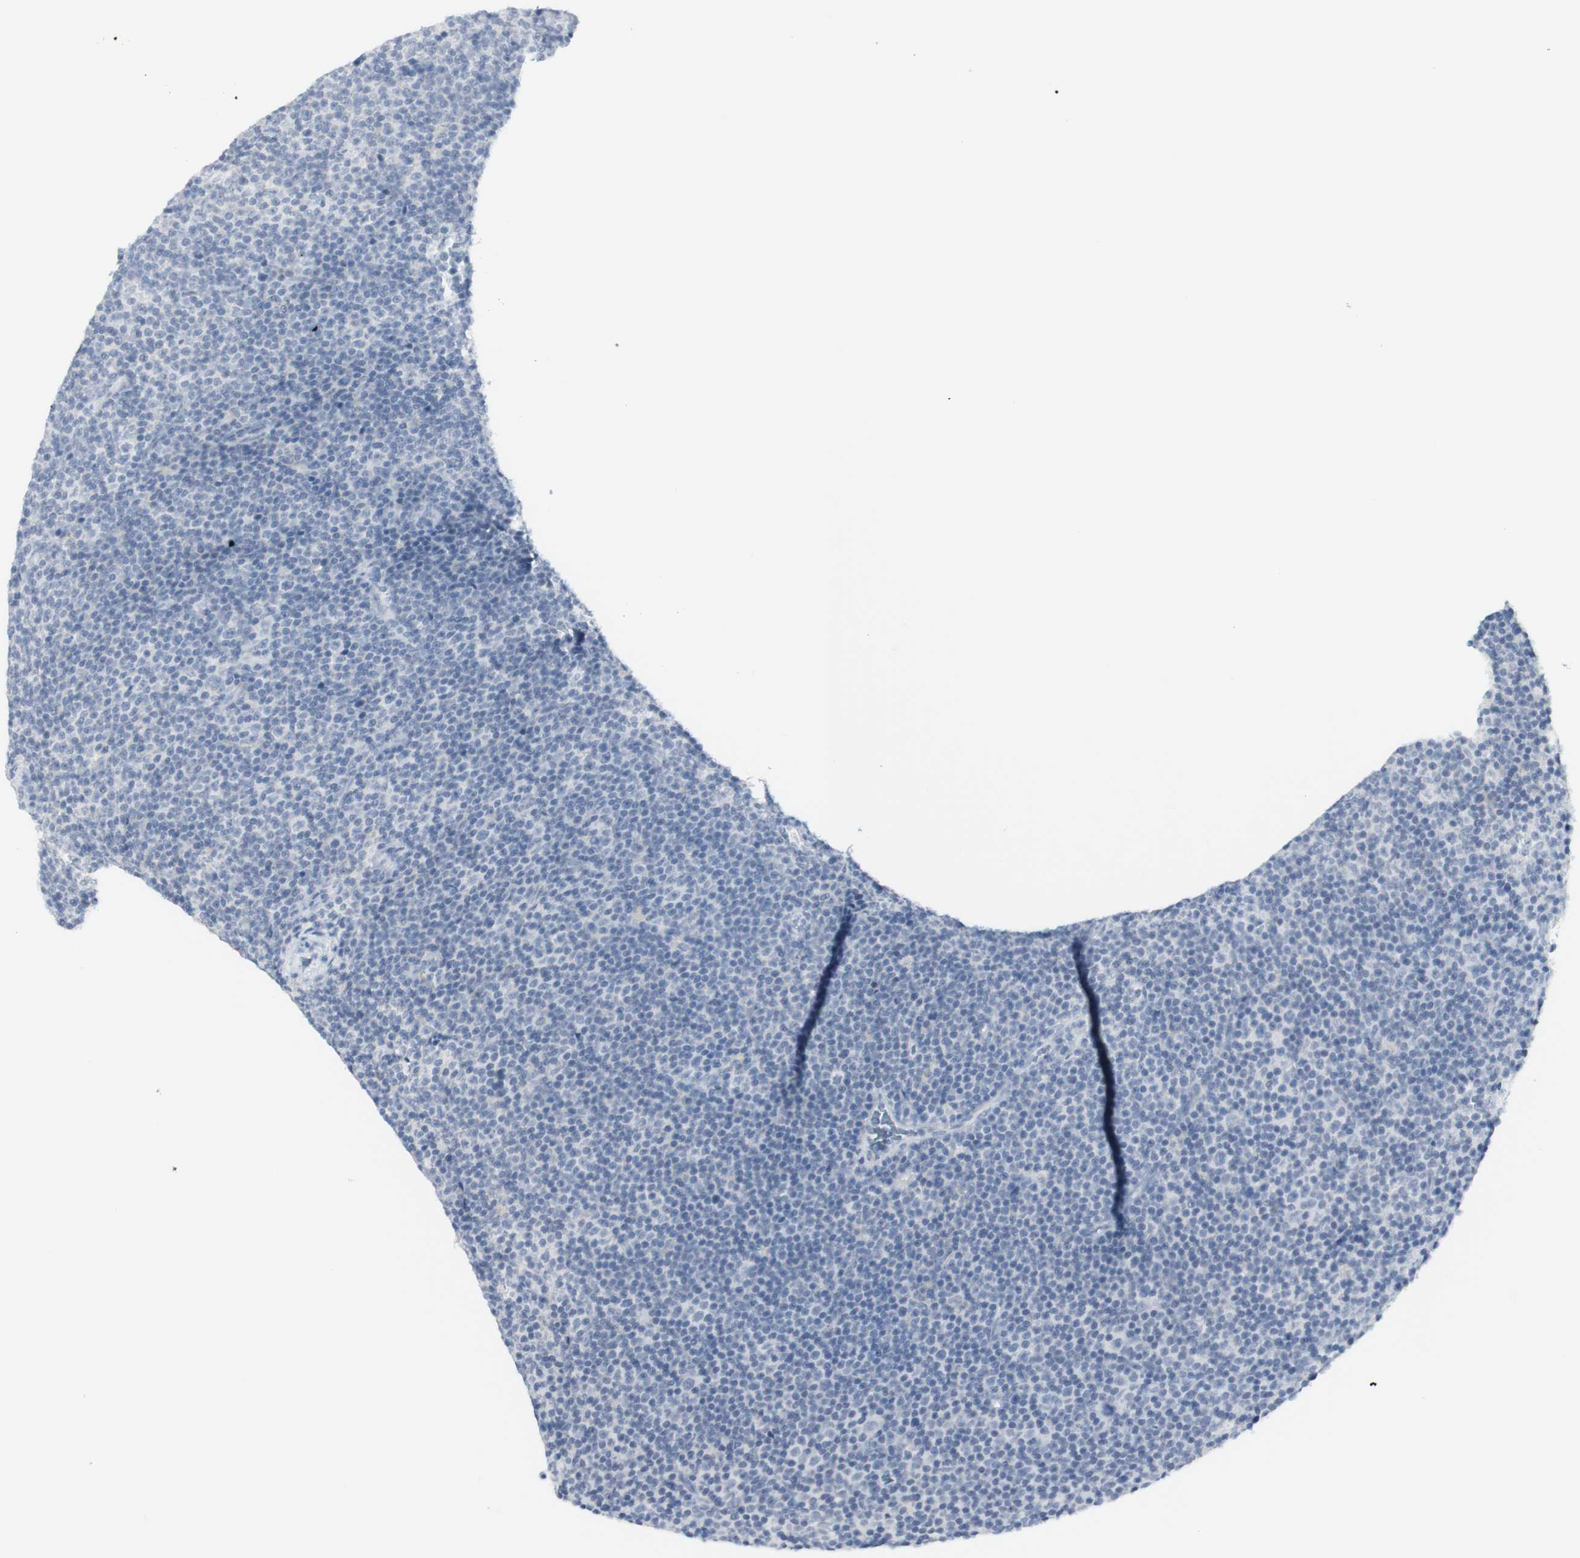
{"staining": {"intensity": "negative", "quantity": "none", "location": "none"}, "tissue": "lymphoma", "cell_type": "Tumor cells", "image_type": "cancer", "snomed": [{"axis": "morphology", "description": "Malignant lymphoma, non-Hodgkin's type, Low grade"}, {"axis": "topography", "description": "Lymph node"}], "caption": "Immunohistochemistry of human low-grade malignant lymphoma, non-Hodgkin's type reveals no staining in tumor cells.", "gene": "MDK", "patient": {"sex": "female", "age": 67}}